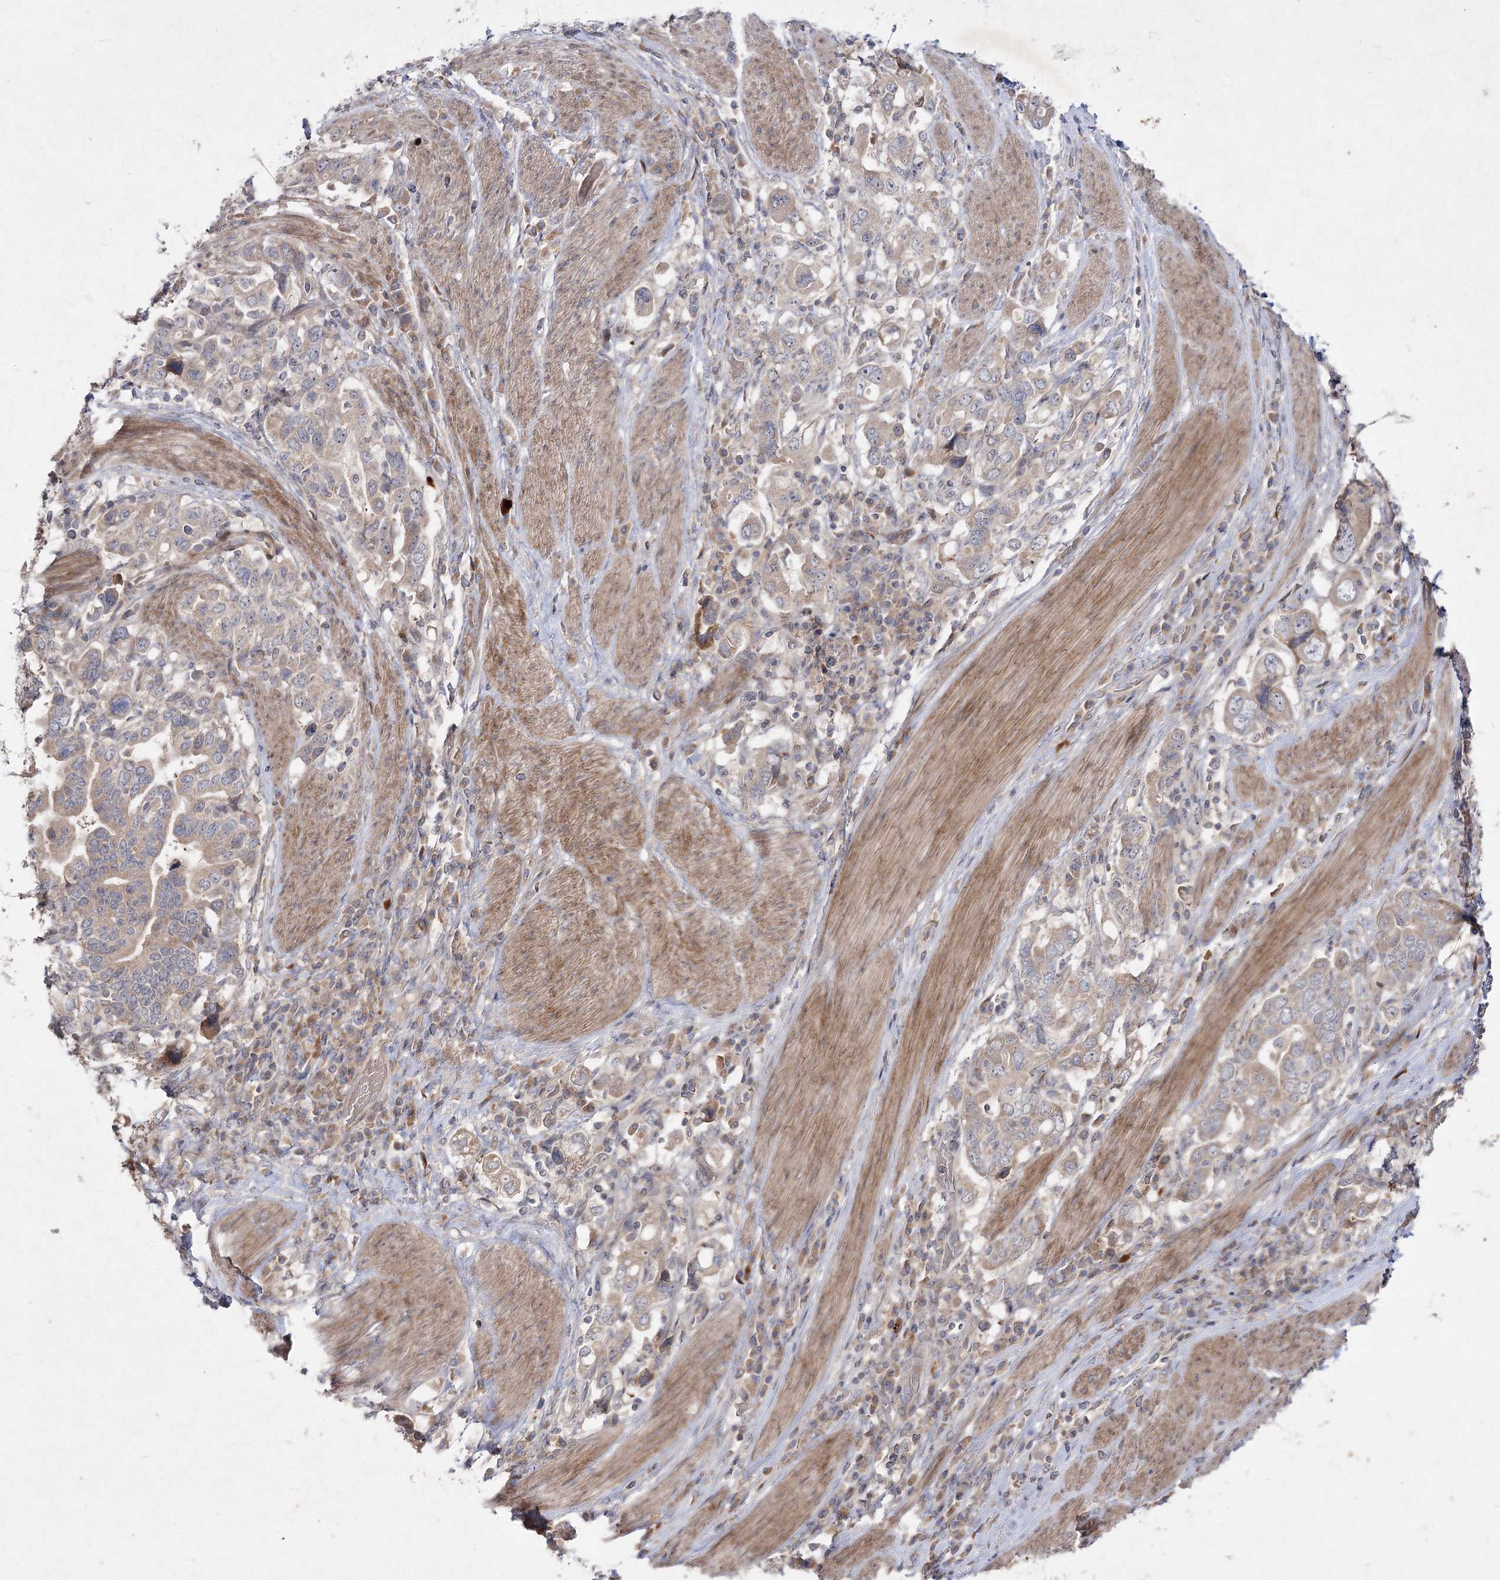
{"staining": {"intensity": "weak", "quantity": ">75%", "location": "cytoplasmic/membranous"}, "tissue": "stomach cancer", "cell_type": "Tumor cells", "image_type": "cancer", "snomed": [{"axis": "morphology", "description": "Adenocarcinoma, NOS"}, {"axis": "topography", "description": "Stomach, upper"}], "caption": "Immunohistochemistry (IHC) of stomach cancer (adenocarcinoma) exhibits low levels of weak cytoplasmic/membranous staining in about >75% of tumor cells.", "gene": "CIB2", "patient": {"sex": "male", "age": 62}}